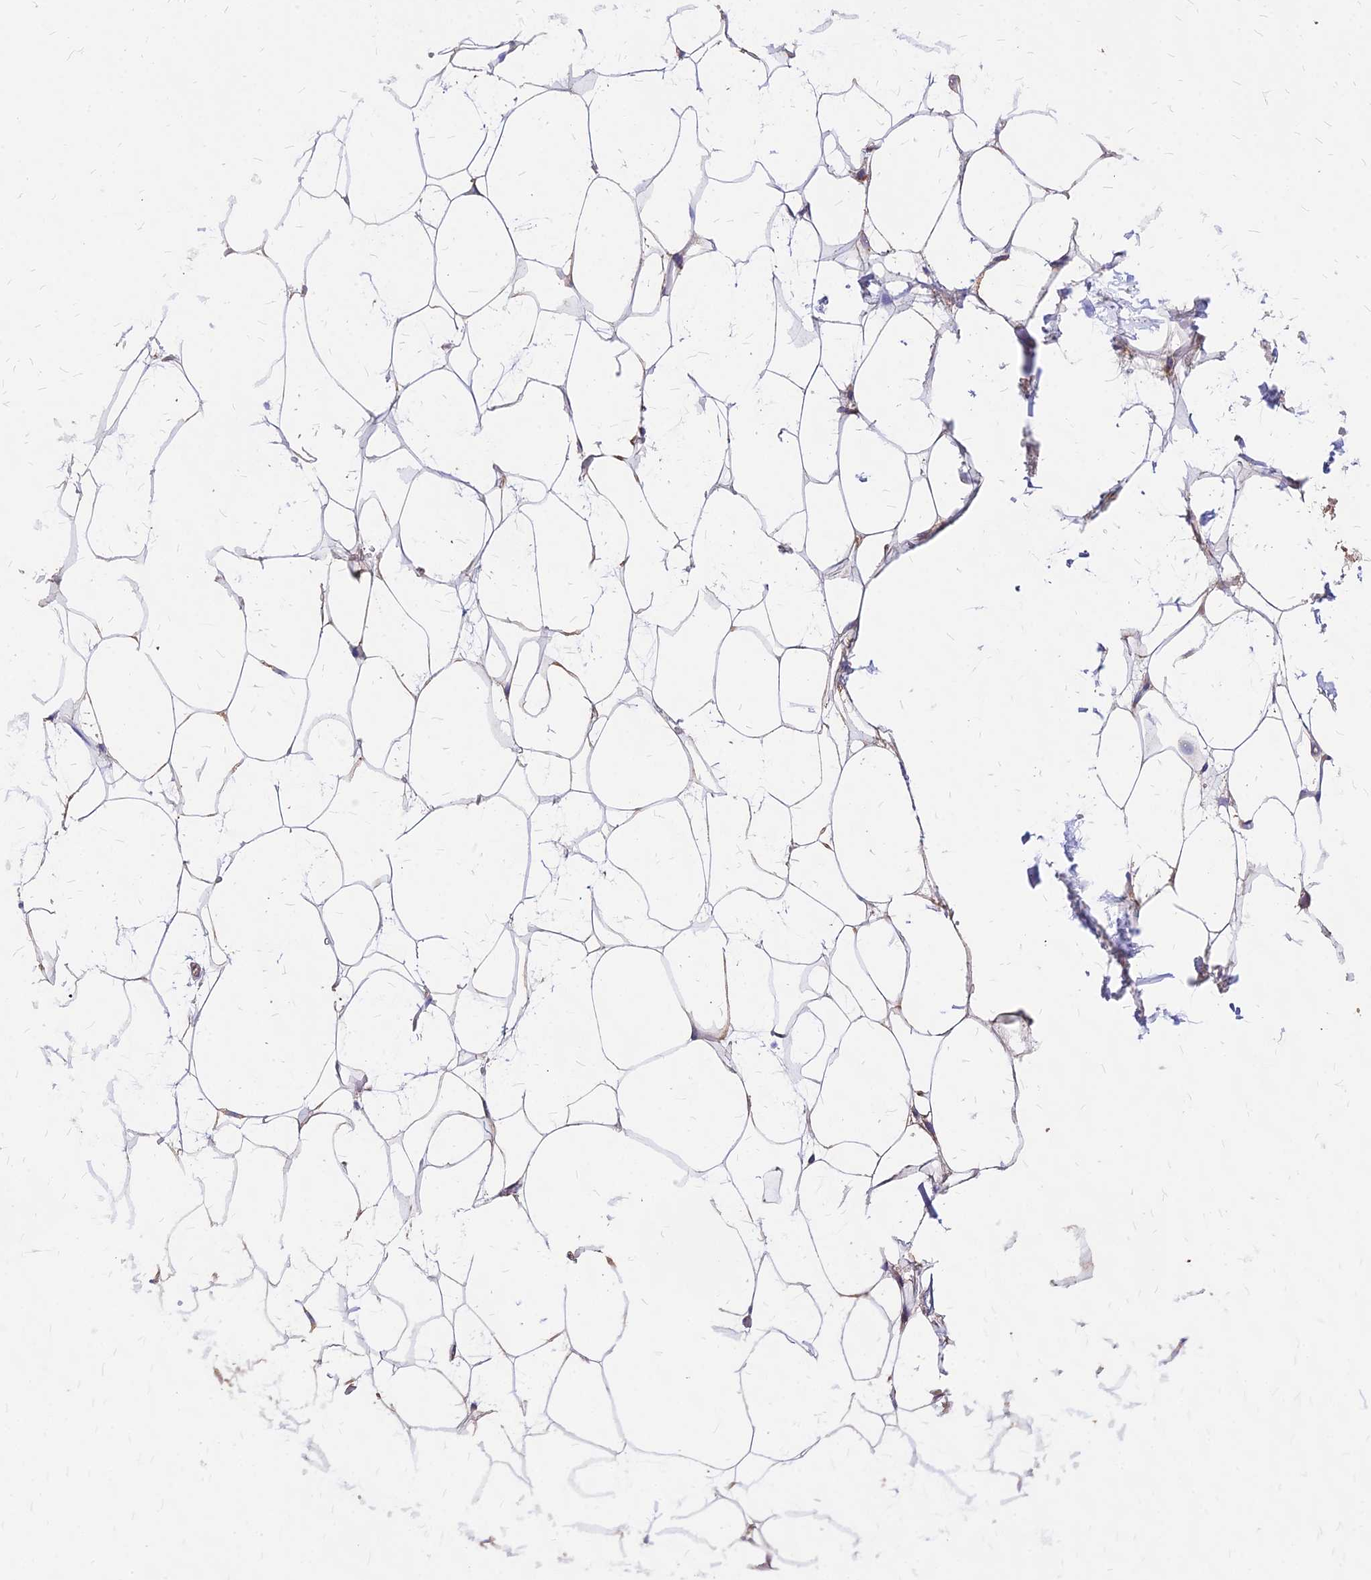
{"staining": {"intensity": "moderate", "quantity": "25%-75%", "location": "cytoplasmic/membranous"}, "tissue": "adipose tissue", "cell_type": "Adipocytes", "image_type": "normal", "snomed": [{"axis": "morphology", "description": "Normal tissue, NOS"}, {"axis": "topography", "description": "Breast"}, {"axis": "topography", "description": "Adipose tissue"}], "caption": "Immunohistochemistry (IHC) (DAB (3,3'-diaminobenzidine)) staining of unremarkable human adipose tissue displays moderate cytoplasmic/membranous protein positivity in approximately 25%-75% of adipocytes. The staining was performed using DAB (3,3'-diaminobenzidine), with brown indicating positive protein expression. Nuclei are stained blue with hematoxylin.", "gene": "MRPL3", "patient": {"sex": "female", "age": 25}}